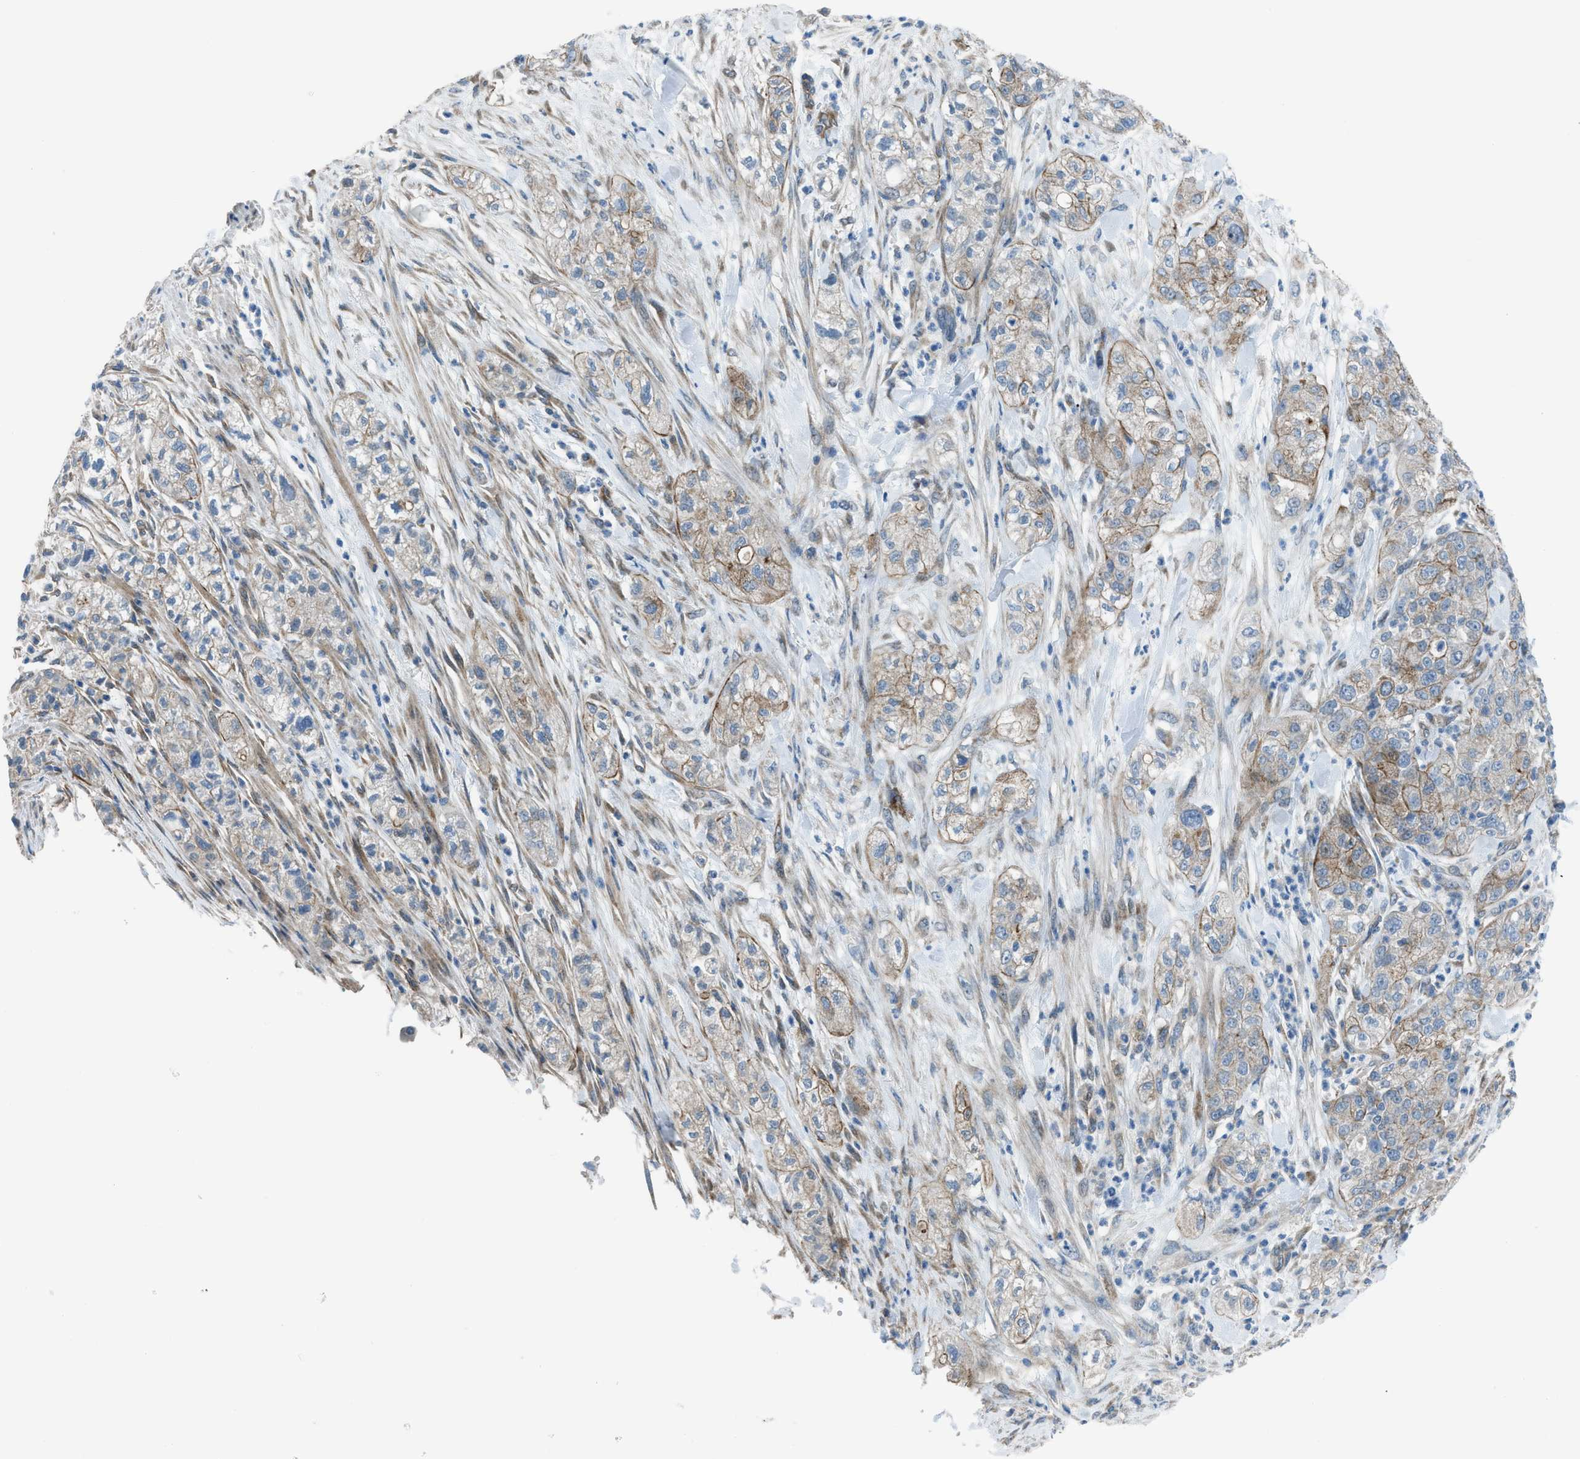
{"staining": {"intensity": "moderate", "quantity": "25%-75%", "location": "cytoplasmic/membranous"}, "tissue": "pancreatic cancer", "cell_type": "Tumor cells", "image_type": "cancer", "snomed": [{"axis": "morphology", "description": "Adenocarcinoma, NOS"}, {"axis": "topography", "description": "Pancreas"}], "caption": "Immunohistochemical staining of human pancreatic adenocarcinoma reveals medium levels of moderate cytoplasmic/membranous protein expression in approximately 25%-75% of tumor cells.", "gene": "PRKN", "patient": {"sex": "female", "age": 78}}